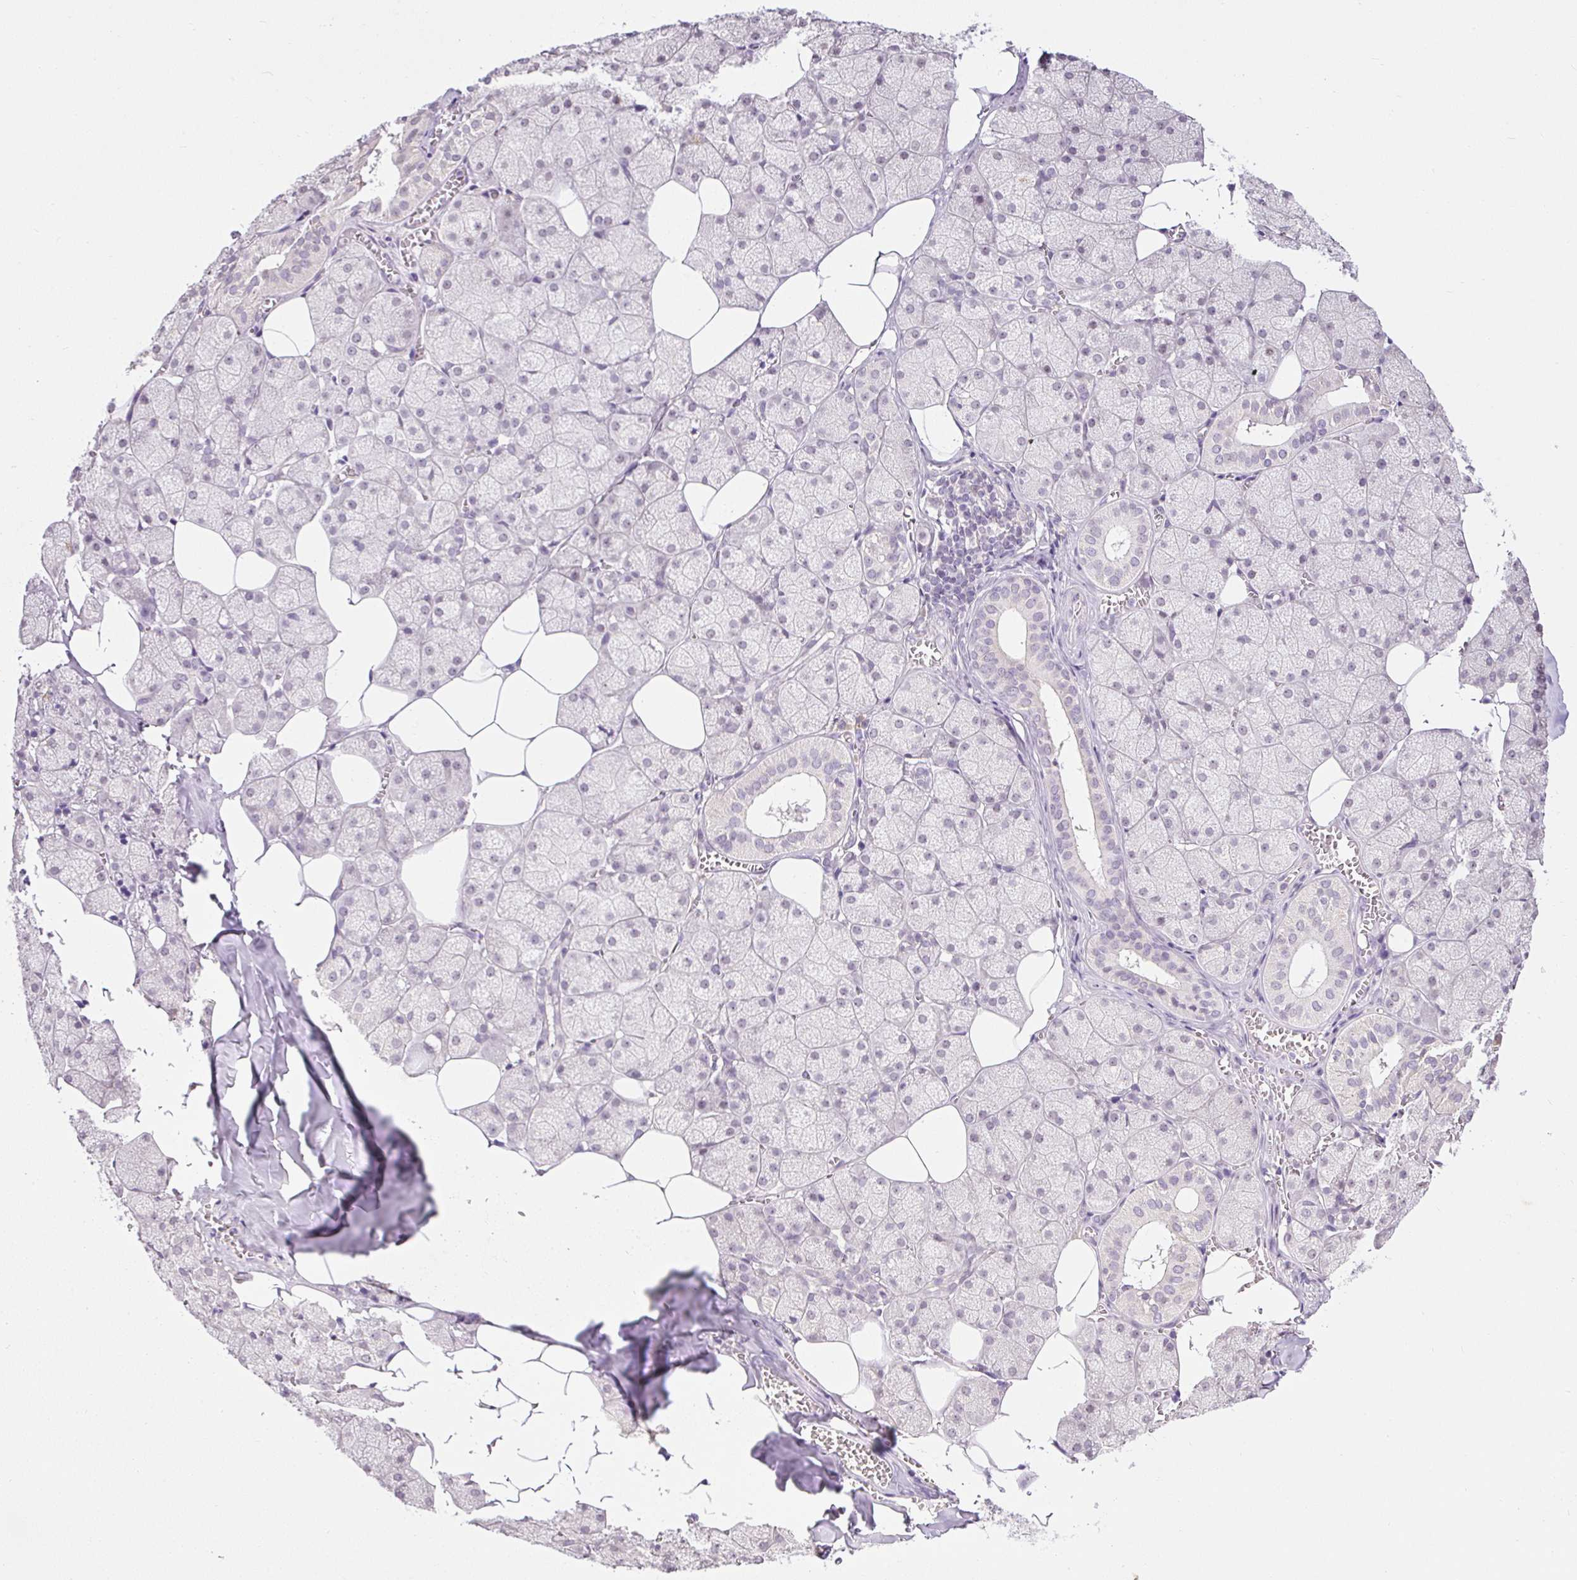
{"staining": {"intensity": "weak", "quantity": "25%-75%", "location": "nuclear"}, "tissue": "salivary gland", "cell_type": "Glandular cells", "image_type": "normal", "snomed": [{"axis": "morphology", "description": "Normal tissue, NOS"}, {"axis": "topography", "description": "Salivary gland"}, {"axis": "topography", "description": "Peripheral nerve tissue"}], "caption": "Salivary gland stained with immunohistochemistry (IHC) reveals weak nuclear positivity in approximately 25%-75% of glandular cells.", "gene": "RACGAP1", "patient": {"sex": "male", "age": 38}}